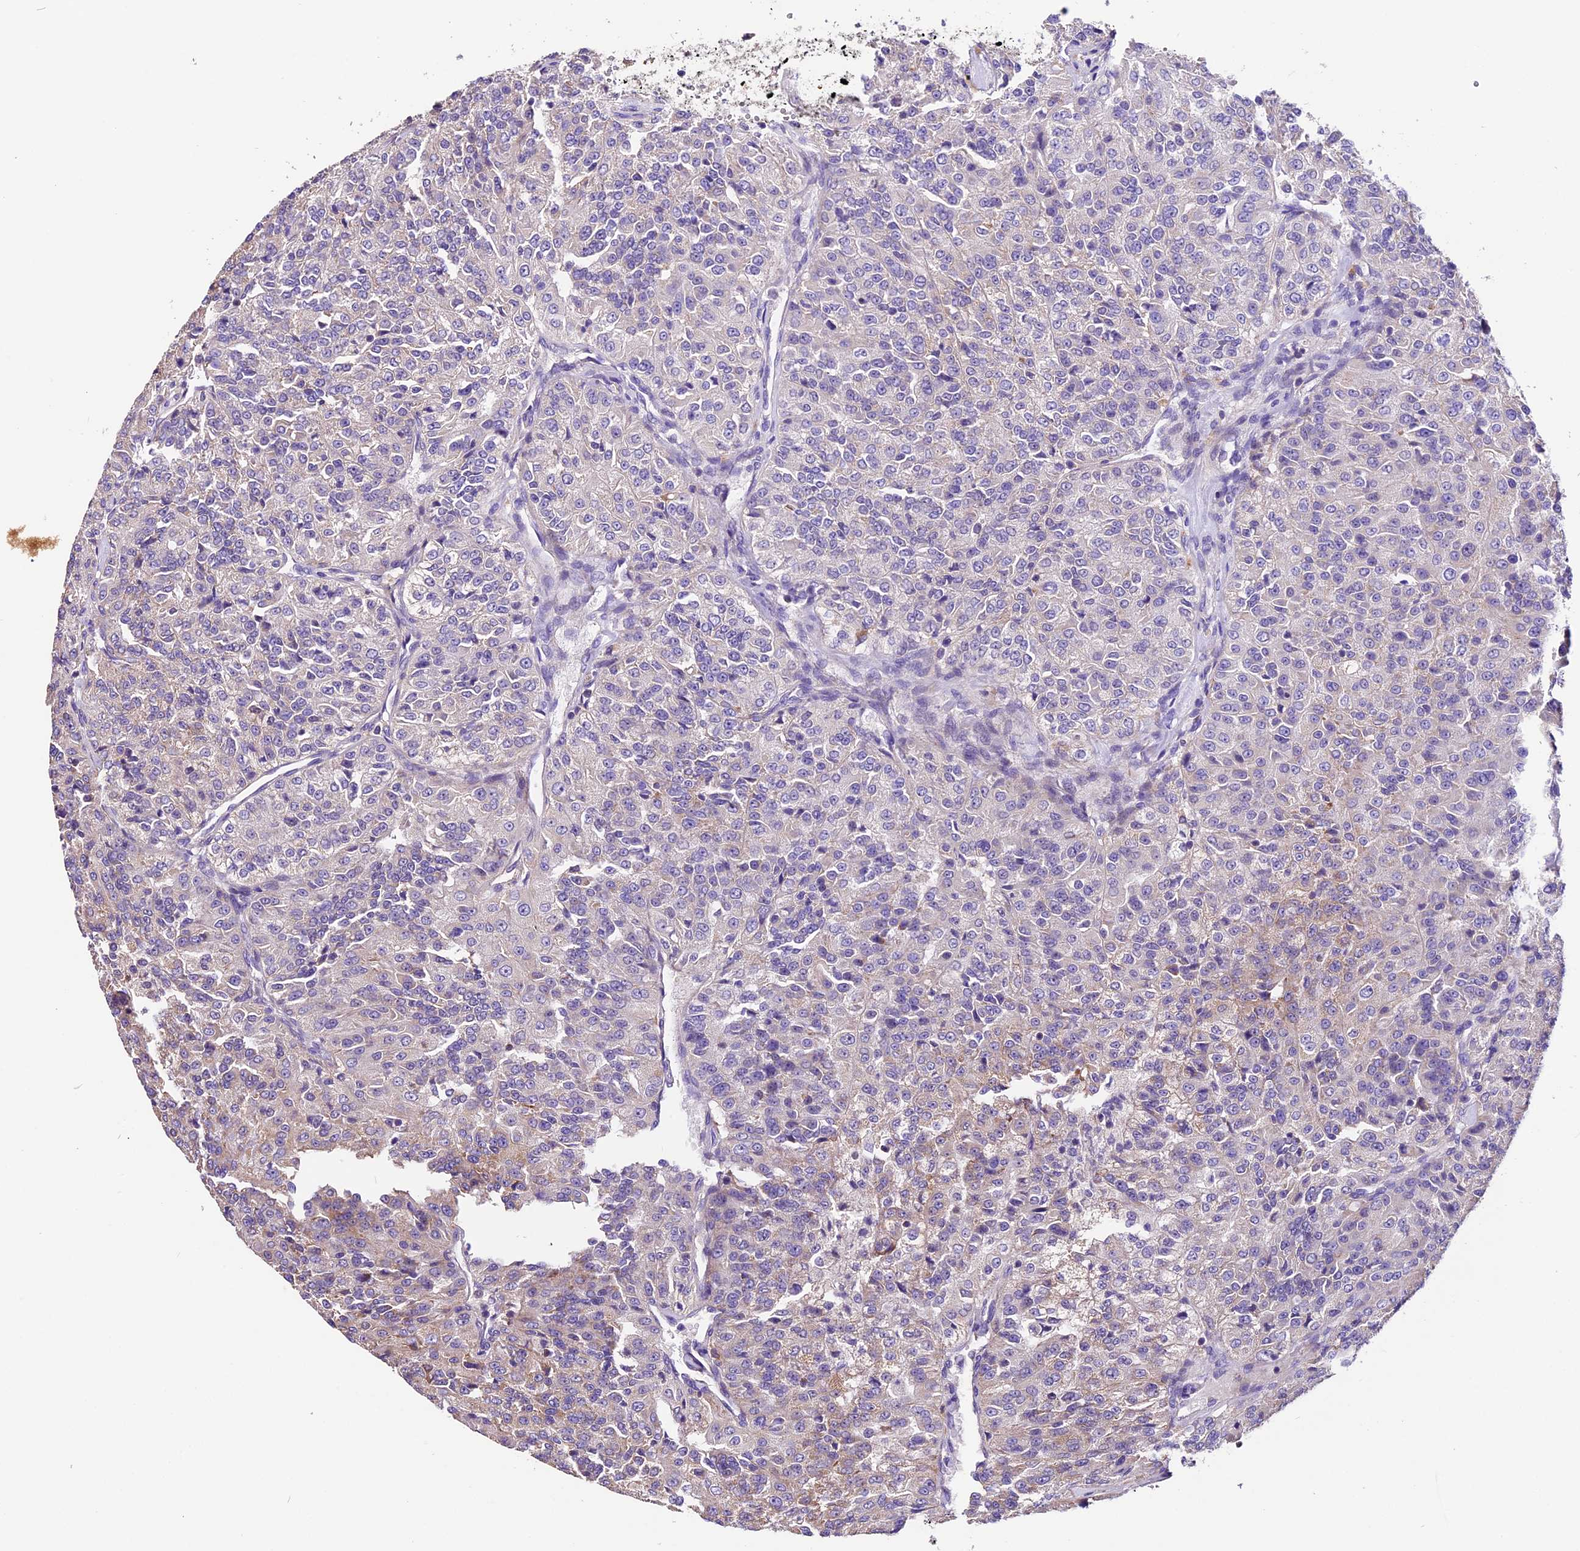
{"staining": {"intensity": "negative", "quantity": "none", "location": "none"}, "tissue": "renal cancer", "cell_type": "Tumor cells", "image_type": "cancer", "snomed": [{"axis": "morphology", "description": "Adenocarcinoma, NOS"}, {"axis": "topography", "description": "Kidney"}], "caption": "Photomicrograph shows no significant protein staining in tumor cells of renal adenocarcinoma.", "gene": "DDX28", "patient": {"sex": "female", "age": 63}}